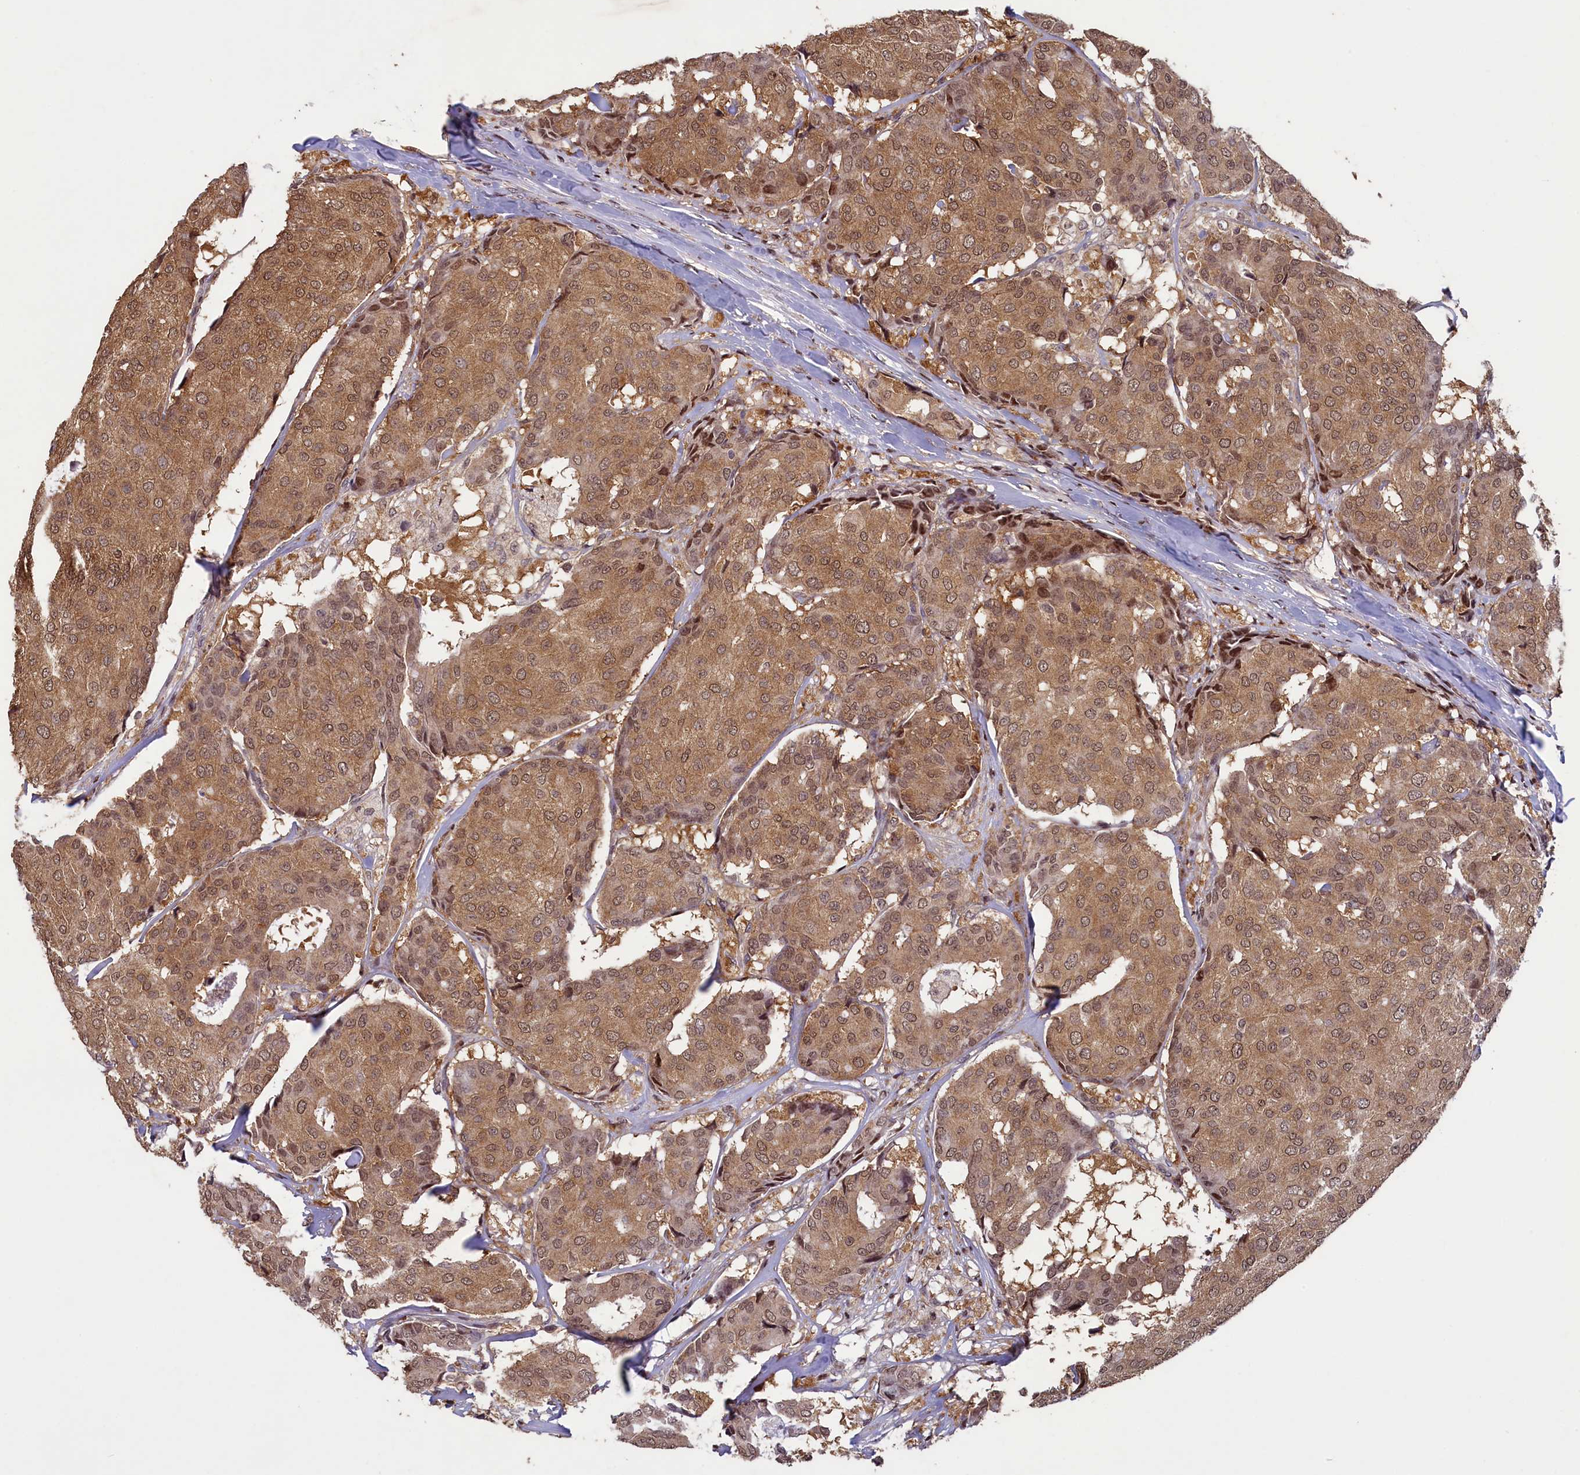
{"staining": {"intensity": "moderate", "quantity": ">75%", "location": "cytoplasmic/membranous,nuclear"}, "tissue": "breast cancer", "cell_type": "Tumor cells", "image_type": "cancer", "snomed": [{"axis": "morphology", "description": "Duct carcinoma"}, {"axis": "topography", "description": "Breast"}], "caption": "A brown stain shows moderate cytoplasmic/membranous and nuclear positivity of a protein in human breast infiltrating ductal carcinoma tumor cells. The staining was performed using DAB (3,3'-diaminobenzidine), with brown indicating positive protein expression. Nuclei are stained blue with hematoxylin.", "gene": "NUBP1", "patient": {"sex": "female", "age": 75}}